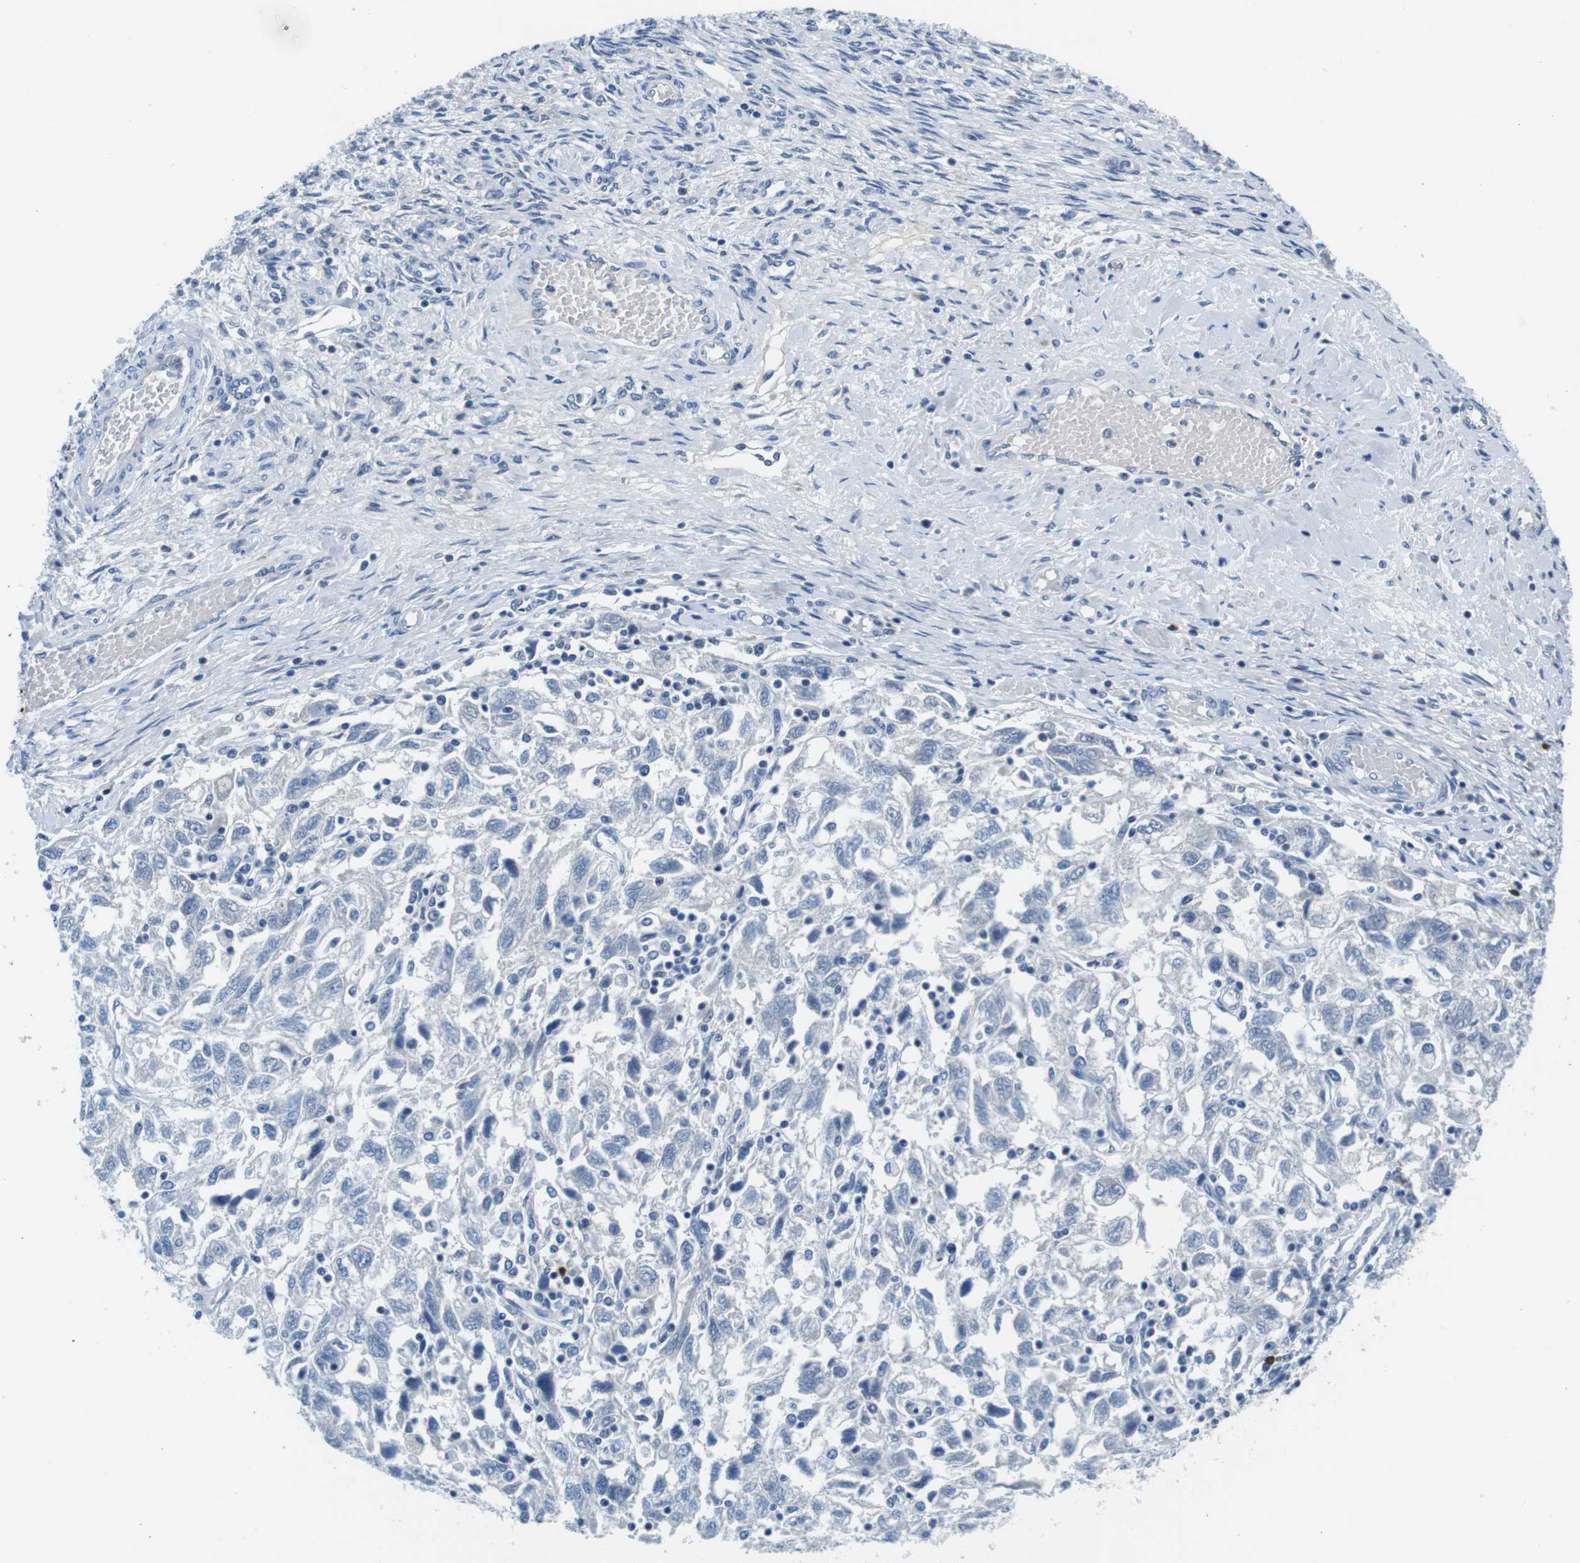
{"staining": {"intensity": "negative", "quantity": "none", "location": "none"}, "tissue": "ovarian cancer", "cell_type": "Tumor cells", "image_type": "cancer", "snomed": [{"axis": "morphology", "description": "Carcinoma, NOS"}, {"axis": "morphology", "description": "Cystadenocarcinoma, serous, NOS"}, {"axis": "topography", "description": "Ovary"}], "caption": "The micrograph exhibits no significant positivity in tumor cells of carcinoma (ovarian). The staining is performed using DAB brown chromogen with nuclei counter-stained in using hematoxylin.", "gene": "IGHD", "patient": {"sex": "female", "age": 69}}